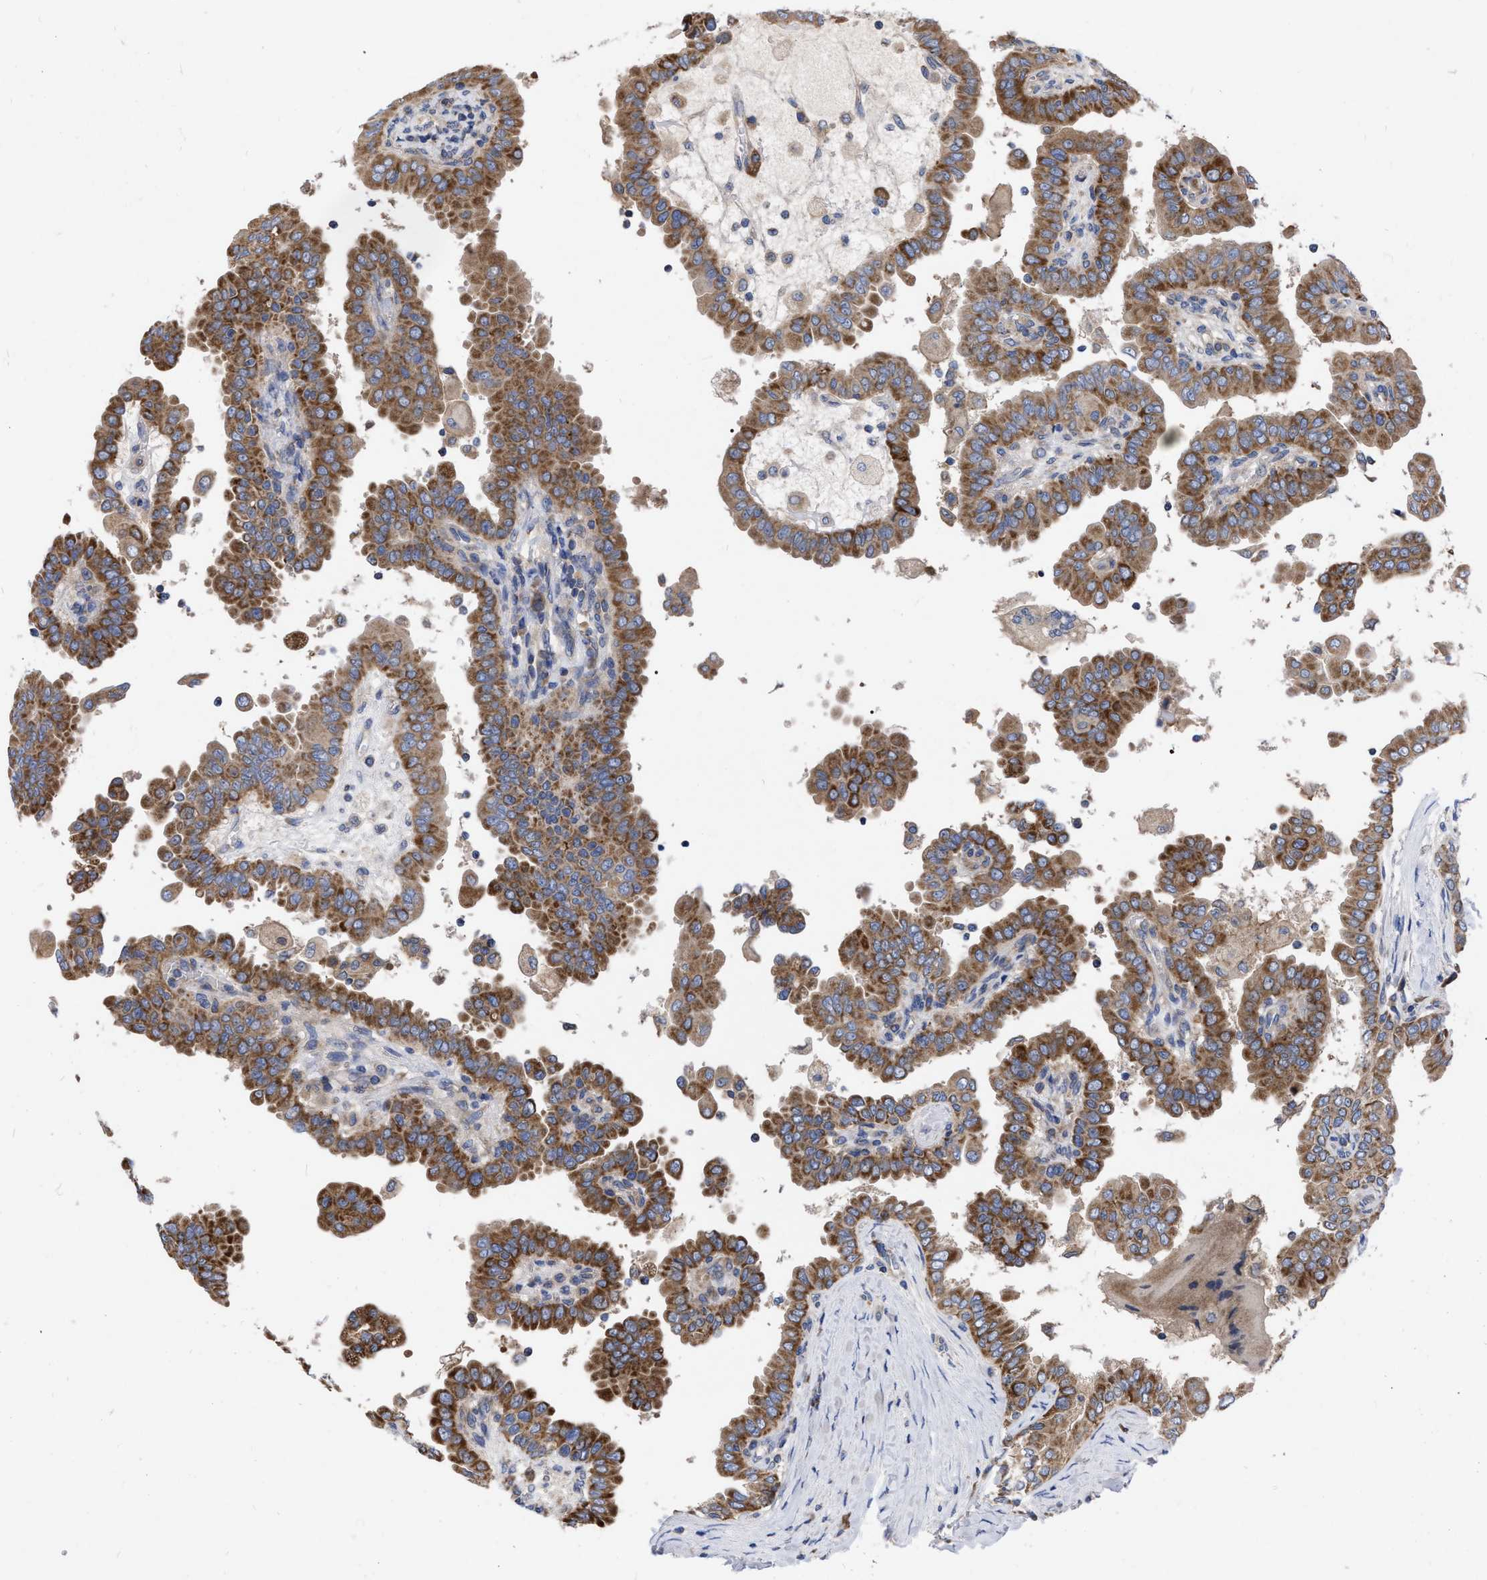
{"staining": {"intensity": "strong", "quantity": ">75%", "location": "cytoplasmic/membranous"}, "tissue": "thyroid cancer", "cell_type": "Tumor cells", "image_type": "cancer", "snomed": [{"axis": "morphology", "description": "Papillary adenocarcinoma, NOS"}, {"axis": "topography", "description": "Thyroid gland"}], "caption": "The immunohistochemical stain highlights strong cytoplasmic/membranous expression in tumor cells of thyroid cancer tissue.", "gene": "CDKN2C", "patient": {"sex": "male", "age": 33}}